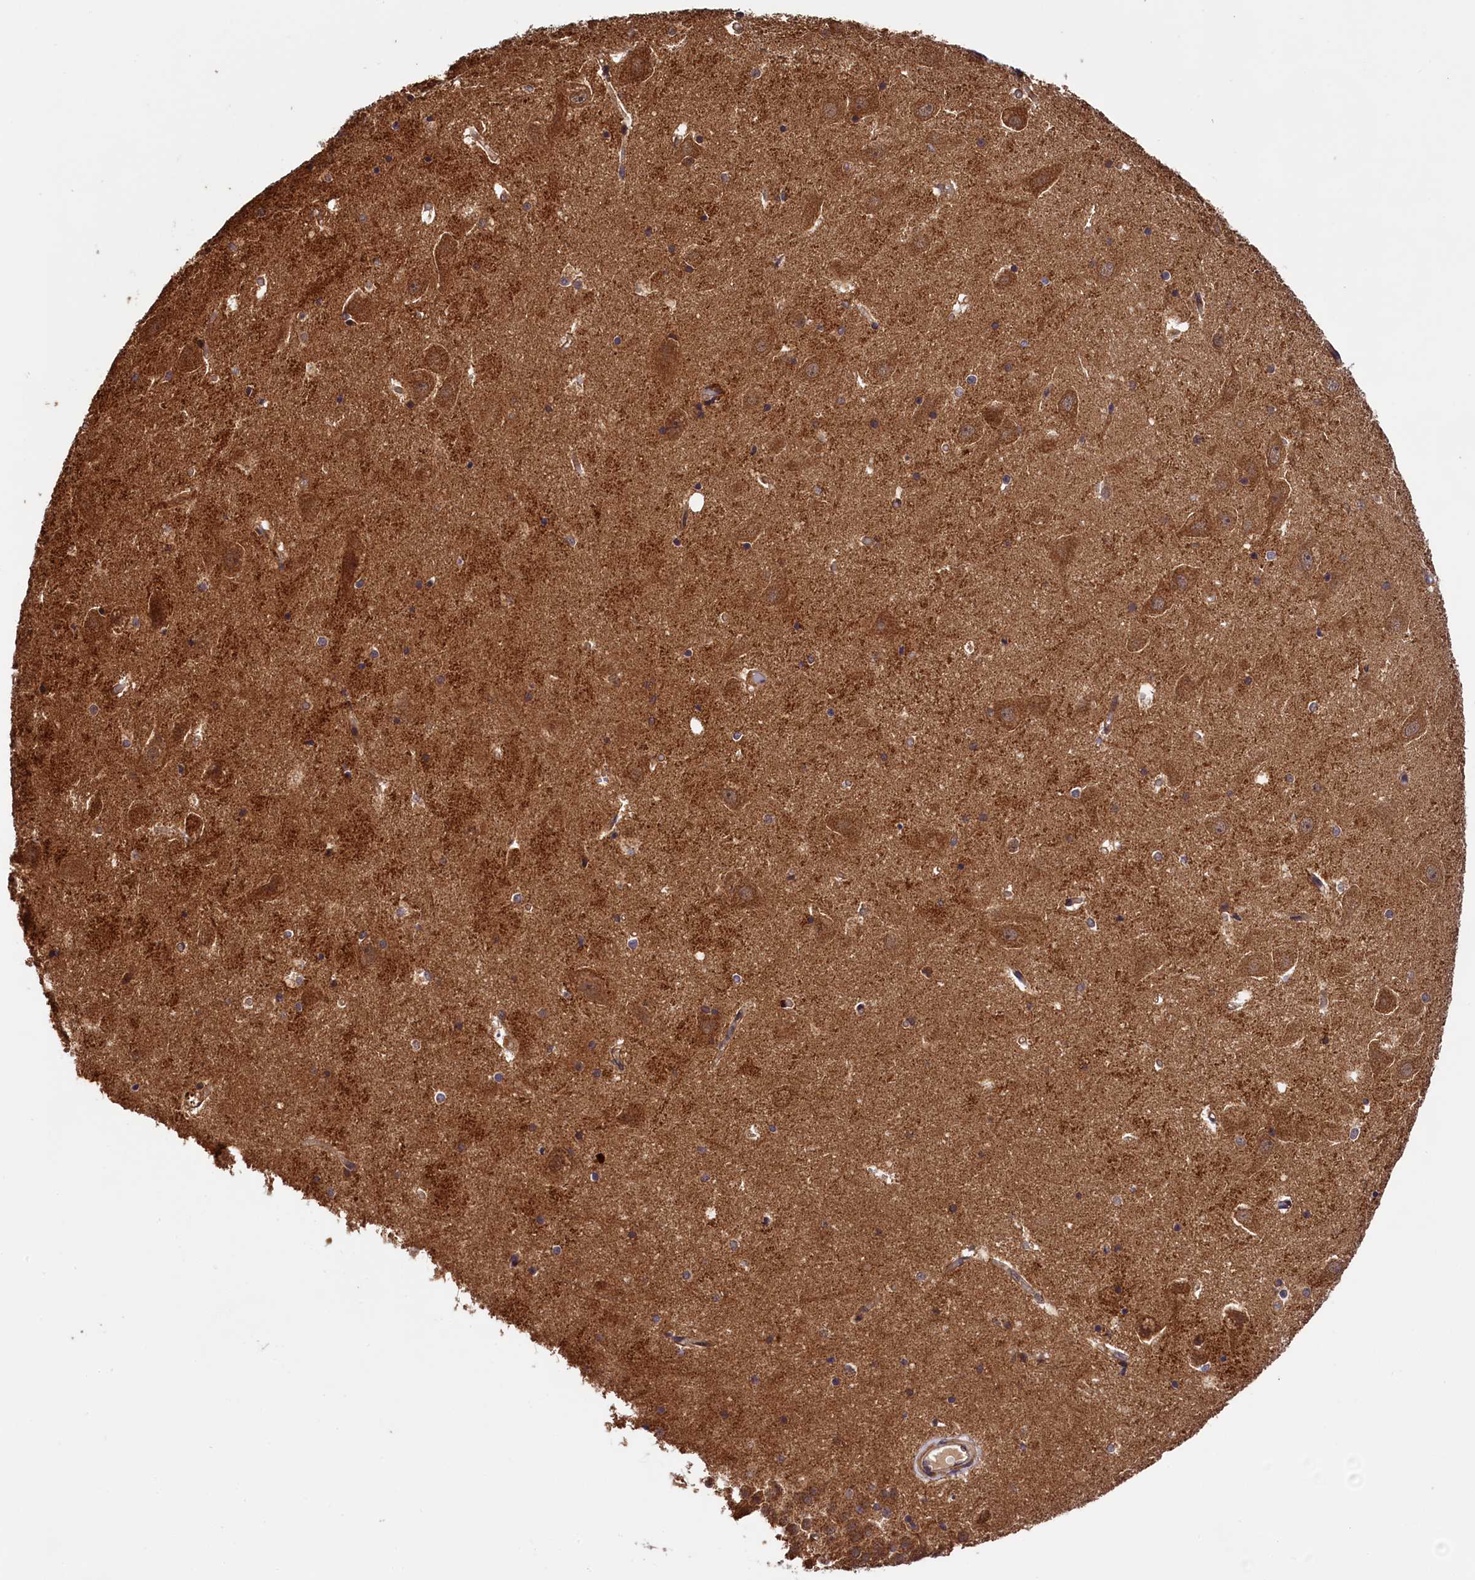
{"staining": {"intensity": "weak", "quantity": "25%-75%", "location": "cytoplasmic/membranous"}, "tissue": "hippocampus", "cell_type": "Glial cells", "image_type": "normal", "snomed": [{"axis": "morphology", "description": "Normal tissue, NOS"}, {"axis": "topography", "description": "Hippocampus"}], "caption": "IHC of unremarkable hippocampus shows low levels of weak cytoplasmic/membranous staining in approximately 25%-75% of glial cells. The staining was performed using DAB (3,3'-diaminobenzidine), with brown indicating positive protein expression. Nuclei are stained blue with hematoxylin.", "gene": "DOHH", "patient": {"sex": "female", "age": 52}}